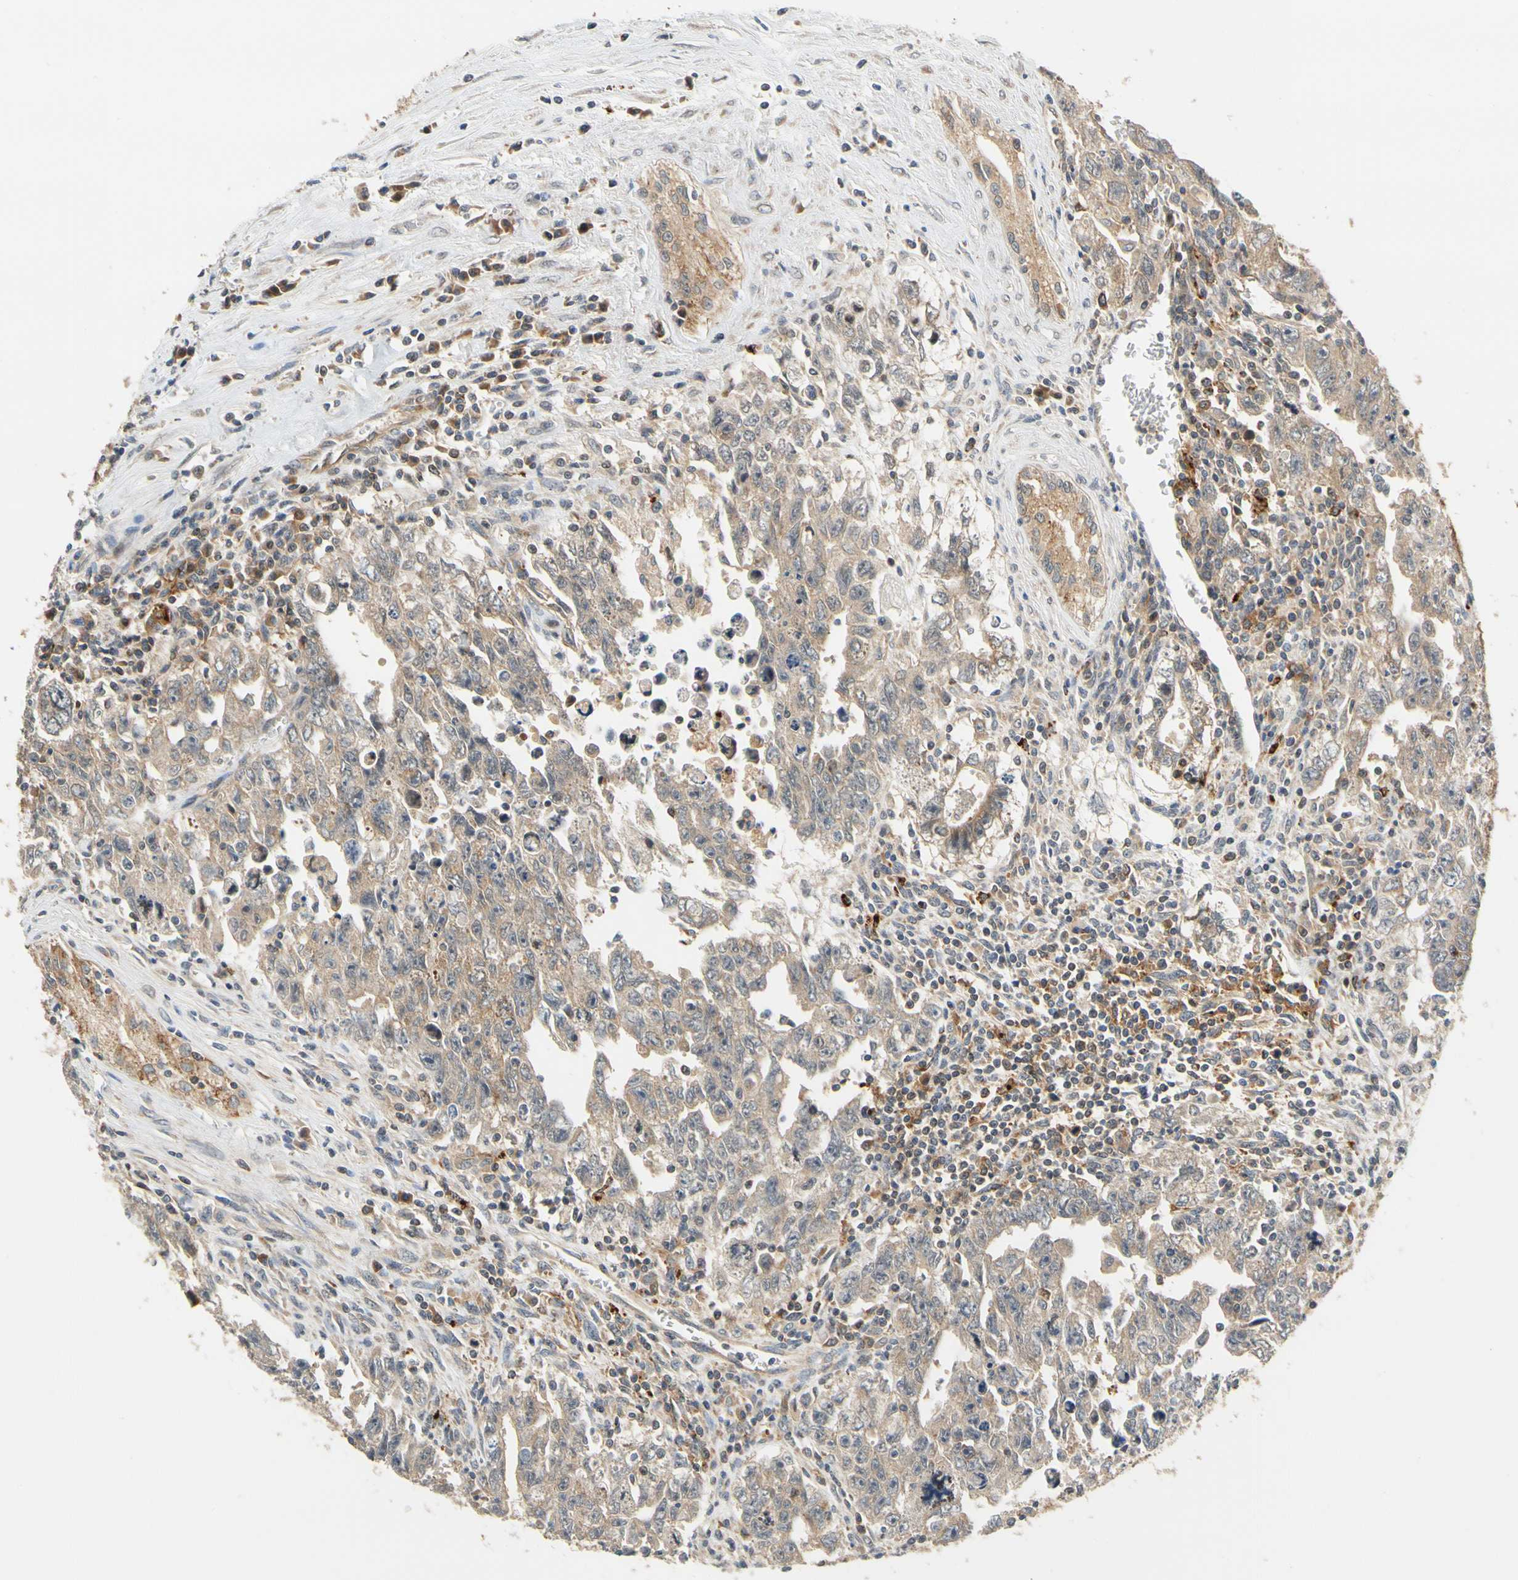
{"staining": {"intensity": "weak", "quantity": ">75%", "location": "cytoplasmic/membranous"}, "tissue": "testis cancer", "cell_type": "Tumor cells", "image_type": "cancer", "snomed": [{"axis": "morphology", "description": "Carcinoma, Embryonal, NOS"}, {"axis": "topography", "description": "Testis"}], "caption": "Testis cancer (embryonal carcinoma) was stained to show a protein in brown. There is low levels of weak cytoplasmic/membranous positivity in approximately >75% of tumor cells.", "gene": "ANKHD1", "patient": {"sex": "male", "age": 28}}